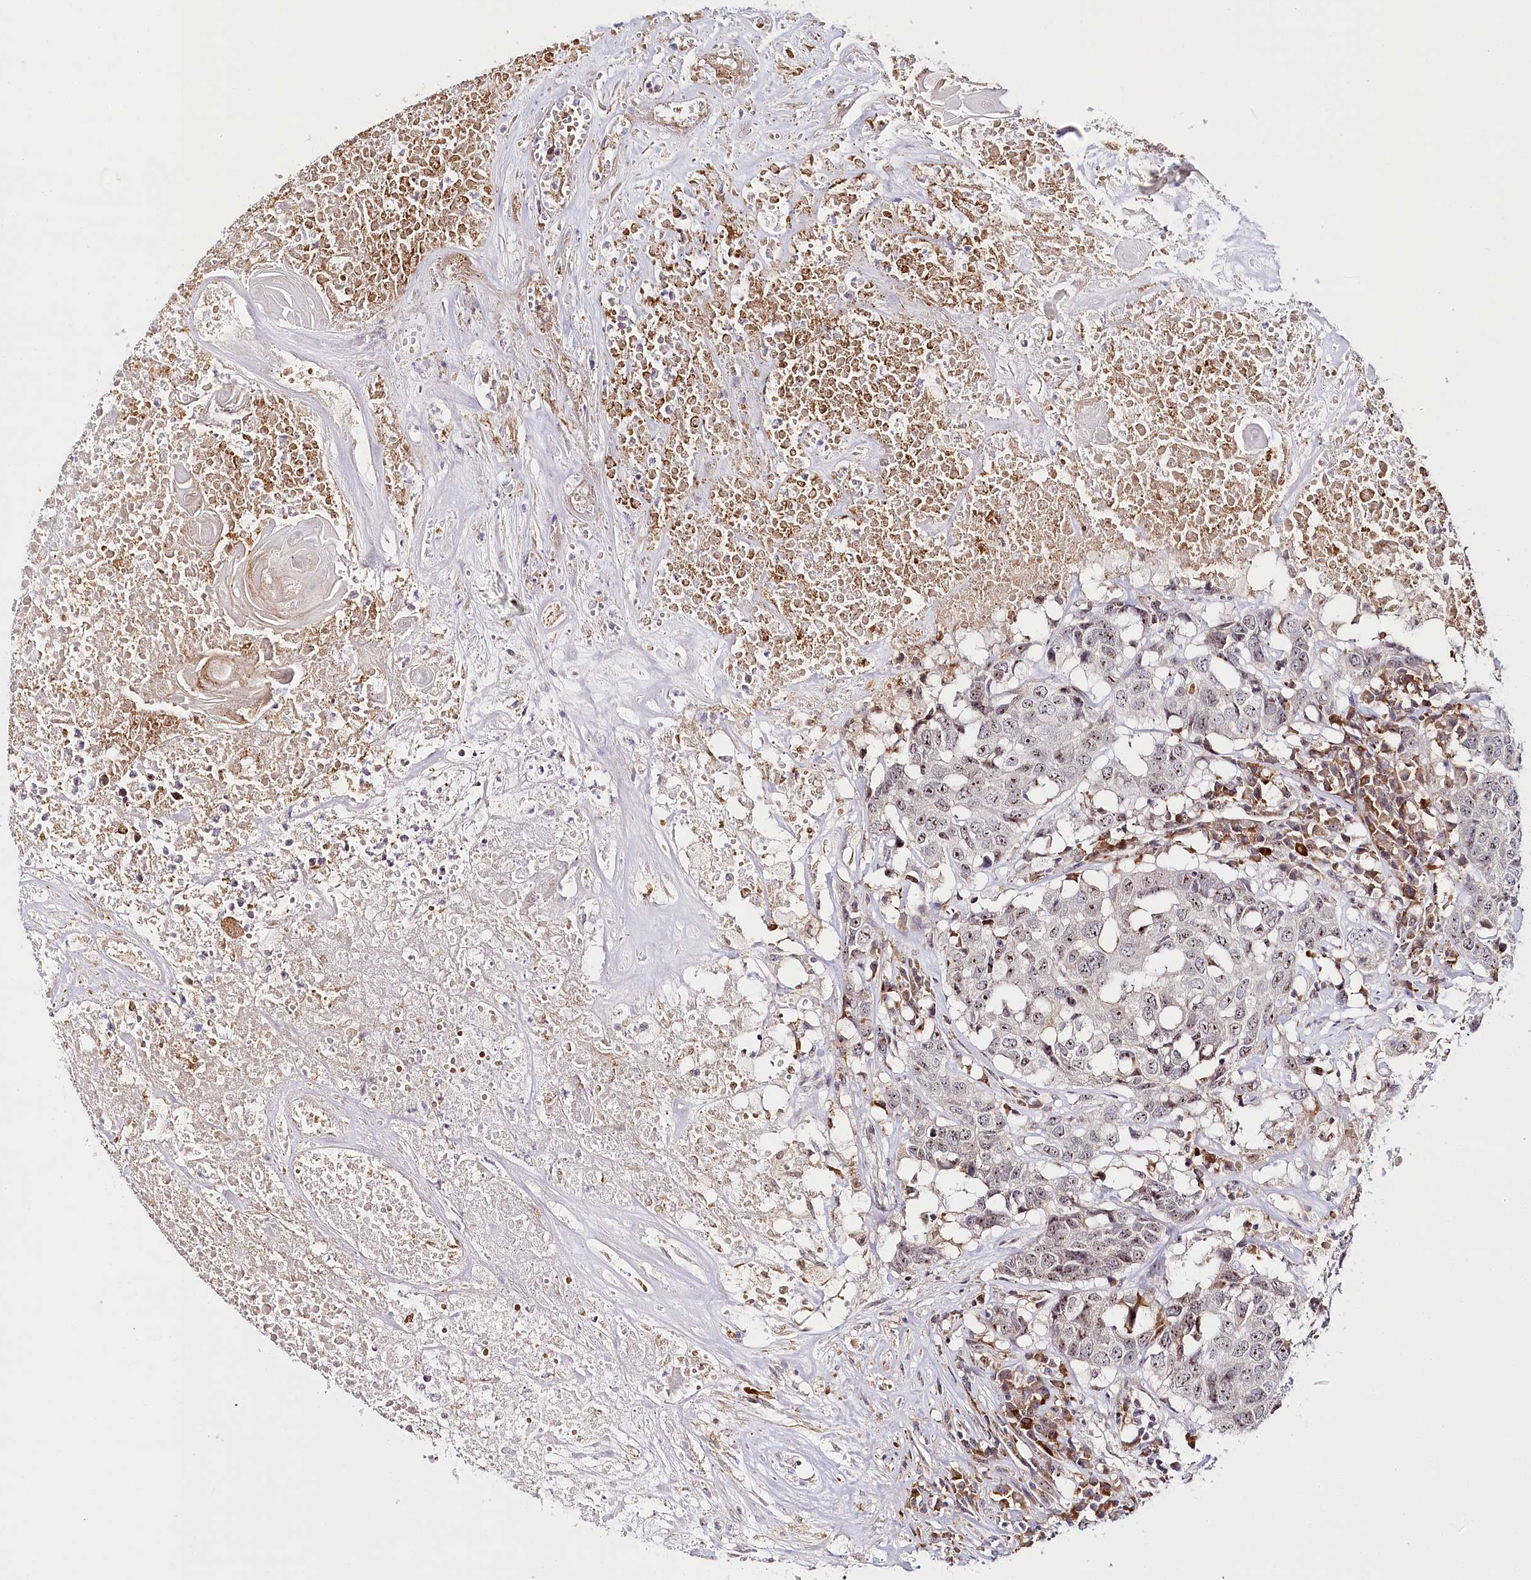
{"staining": {"intensity": "weak", "quantity": "25%-75%", "location": "nuclear"}, "tissue": "head and neck cancer", "cell_type": "Tumor cells", "image_type": "cancer", "snomed": [{"axis": "morphology", "description": "Squamous cell carcinoma, NOS"}, {"axis": "topography", "description": "Head-Neck"}], "caption": "Brown immunohistochemical staining in squamous cell carcinoma (head and neck) shows weak nuclear staining in about 25%-75% of tumor cells.", "gene": "WDR36", "patient": {"sex": "male", "age": 66}}